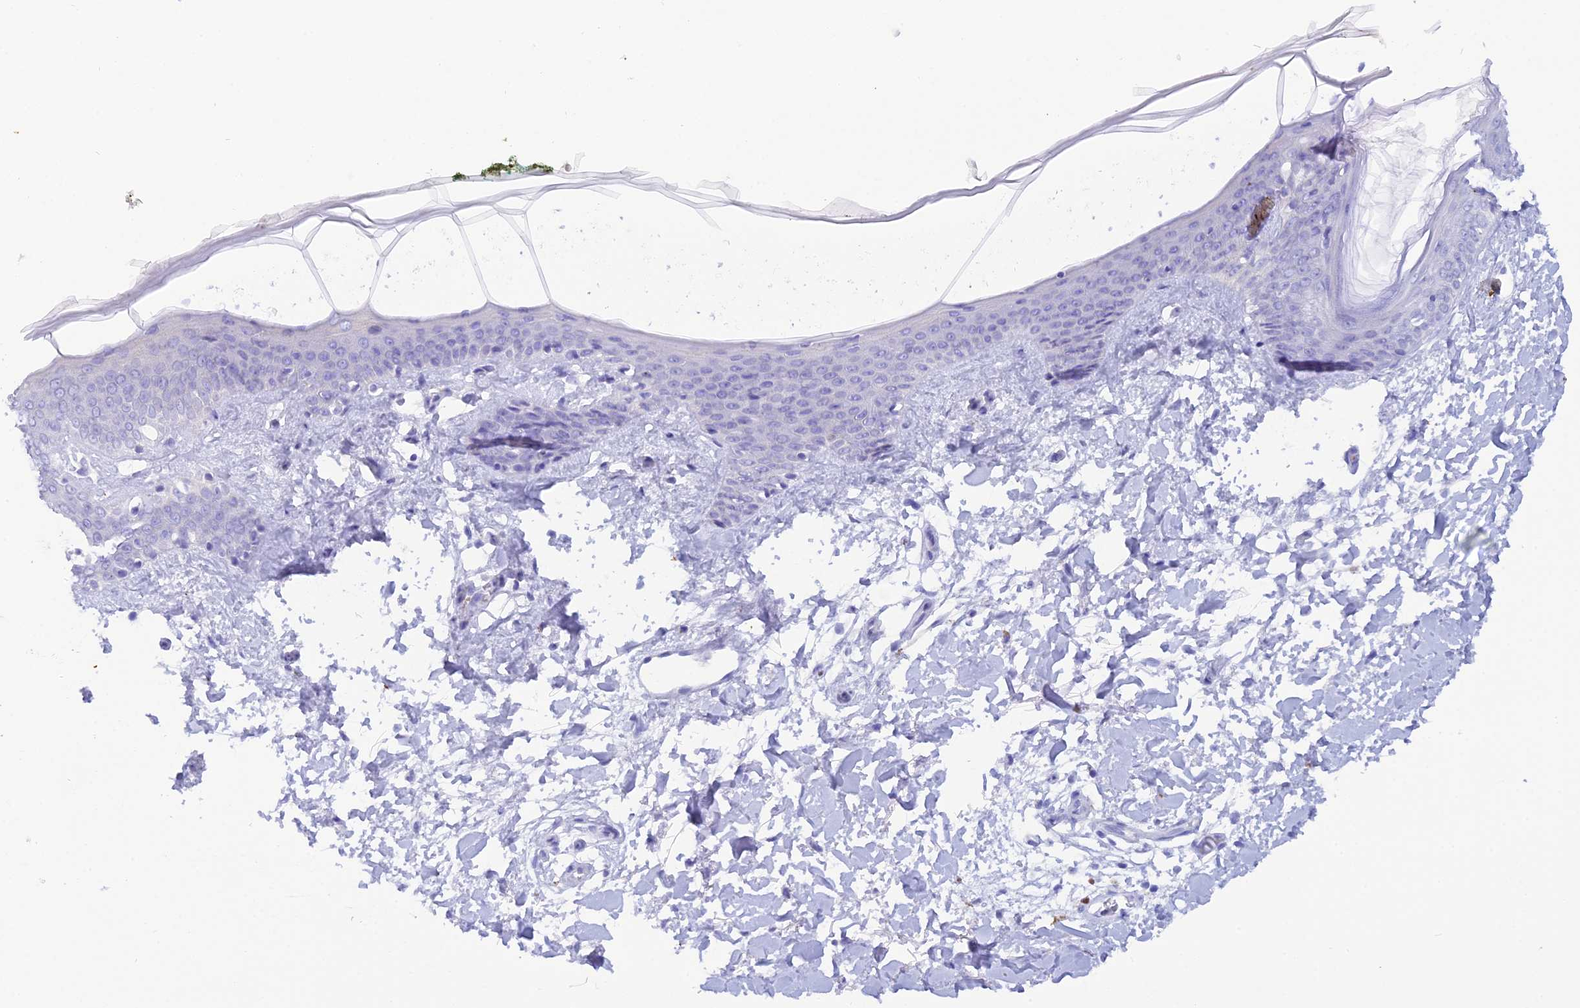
{"staining": {"intensity": "negative", "quantity": "none", "location": "none"}, "tissue": "skin", "cell_type": "Fibroblasts", "image_type": "normal", "snomed": [{"axis": "morphology", "description": "Normal tissue, NOS"}, {"axis": "topography", "description": "Skin"}], "caption": "Image shows no significant protein staining in fibroblasts of benign skin. (Stains: DAB (3,3'-diaminobenzidine) immunohistochemistry (IHC) with hematoxylin counter stain, Microscopy: brightfield microscopy at high magnification).", "gene": "REG1A", "patient": {"sex": "female", "age": 34}}